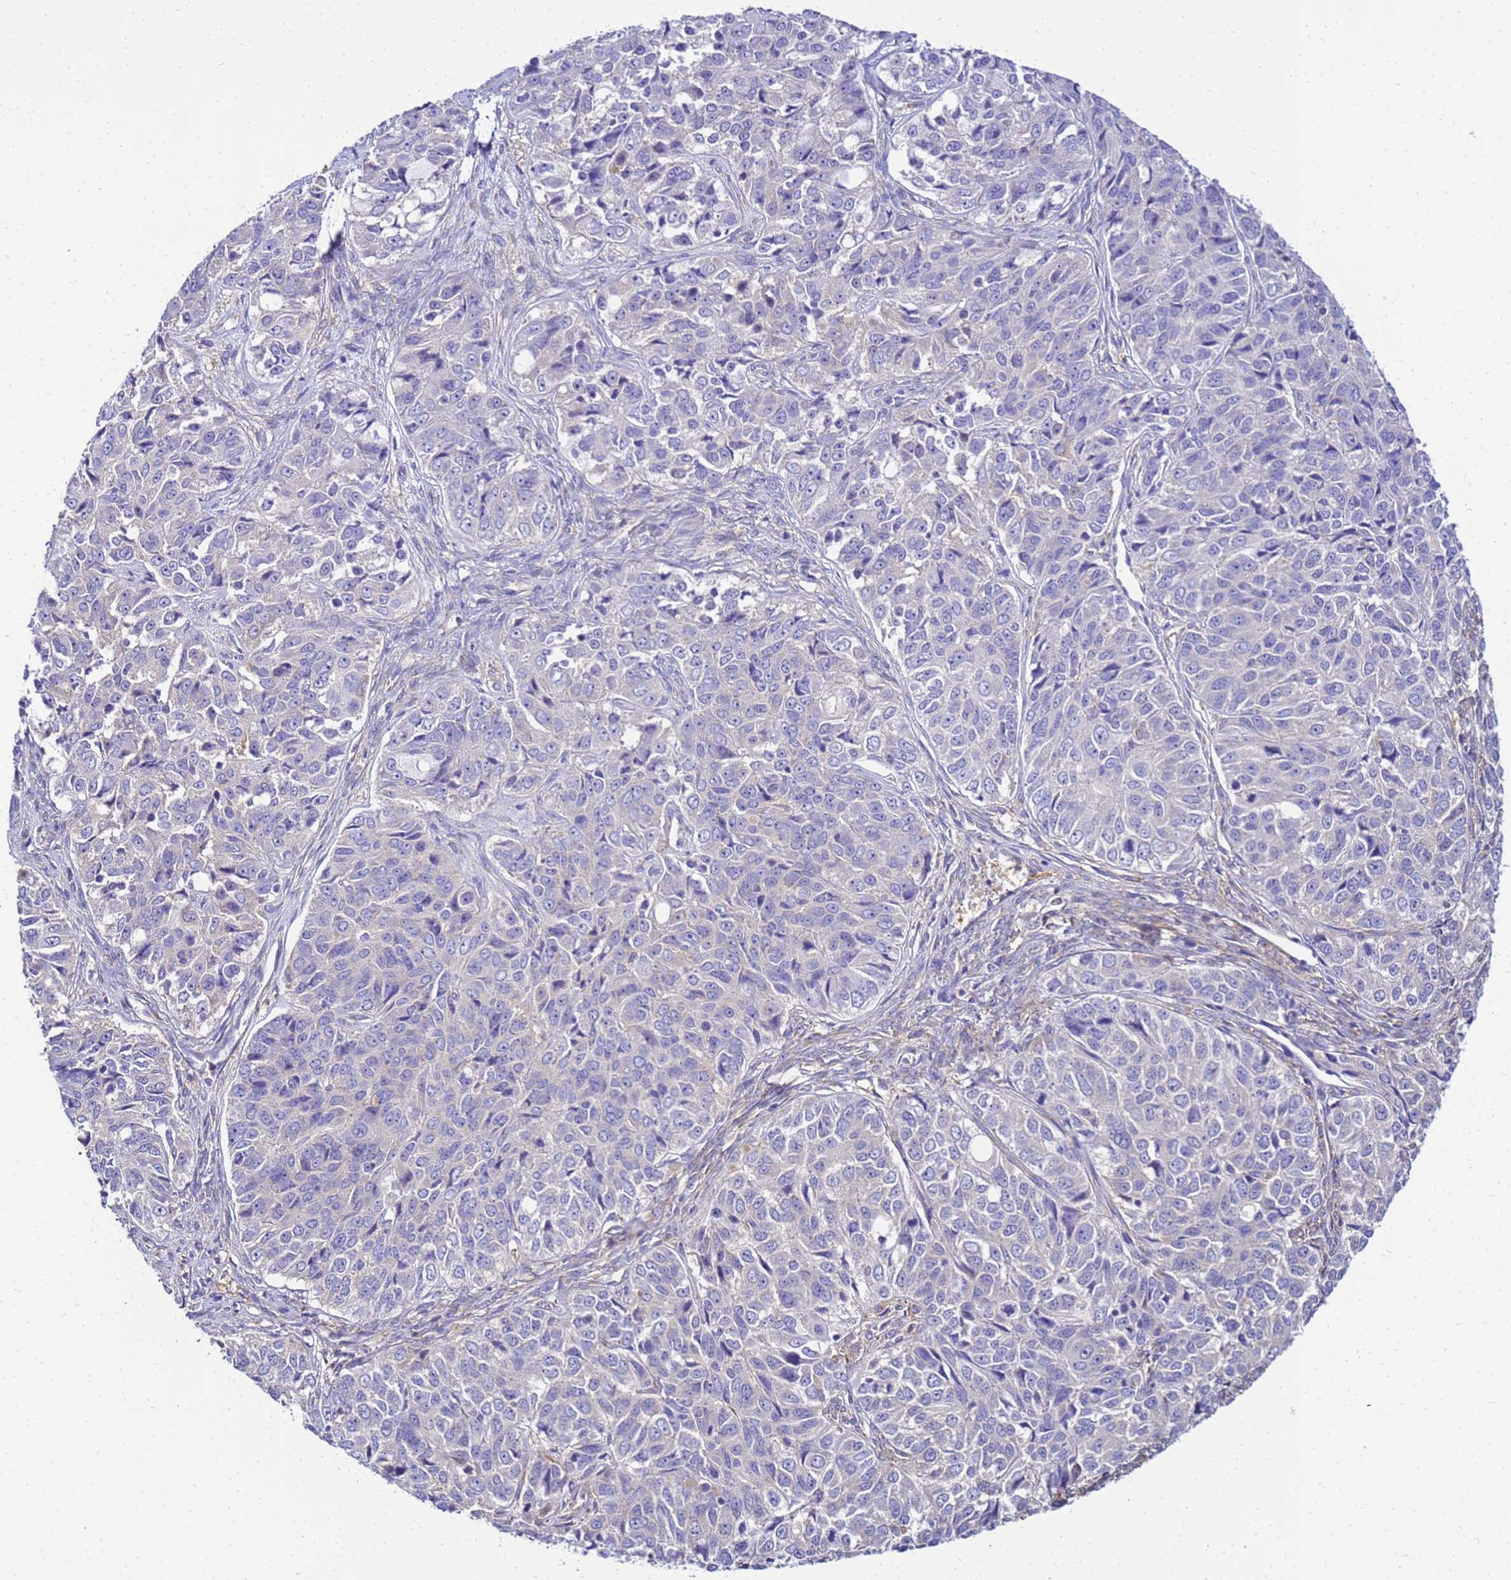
{"staining": {"intensity": "negative", "quantity": "none", "location": "none"}, "tissue": "ovarian cancer", "cell_type": "Tumor cells", "image_type": "cancer", "snomed": [{"axis": "morphology", "description": "Carcinoma, endometroid"}, {"axis": "topography", "description": "Ovary"}], "caption": "Tumor cells show no significant protein expression in ovarian endometroid carcinoma.", "gene": "NARS1", "patient": {"sex": "female", "age": 51}}